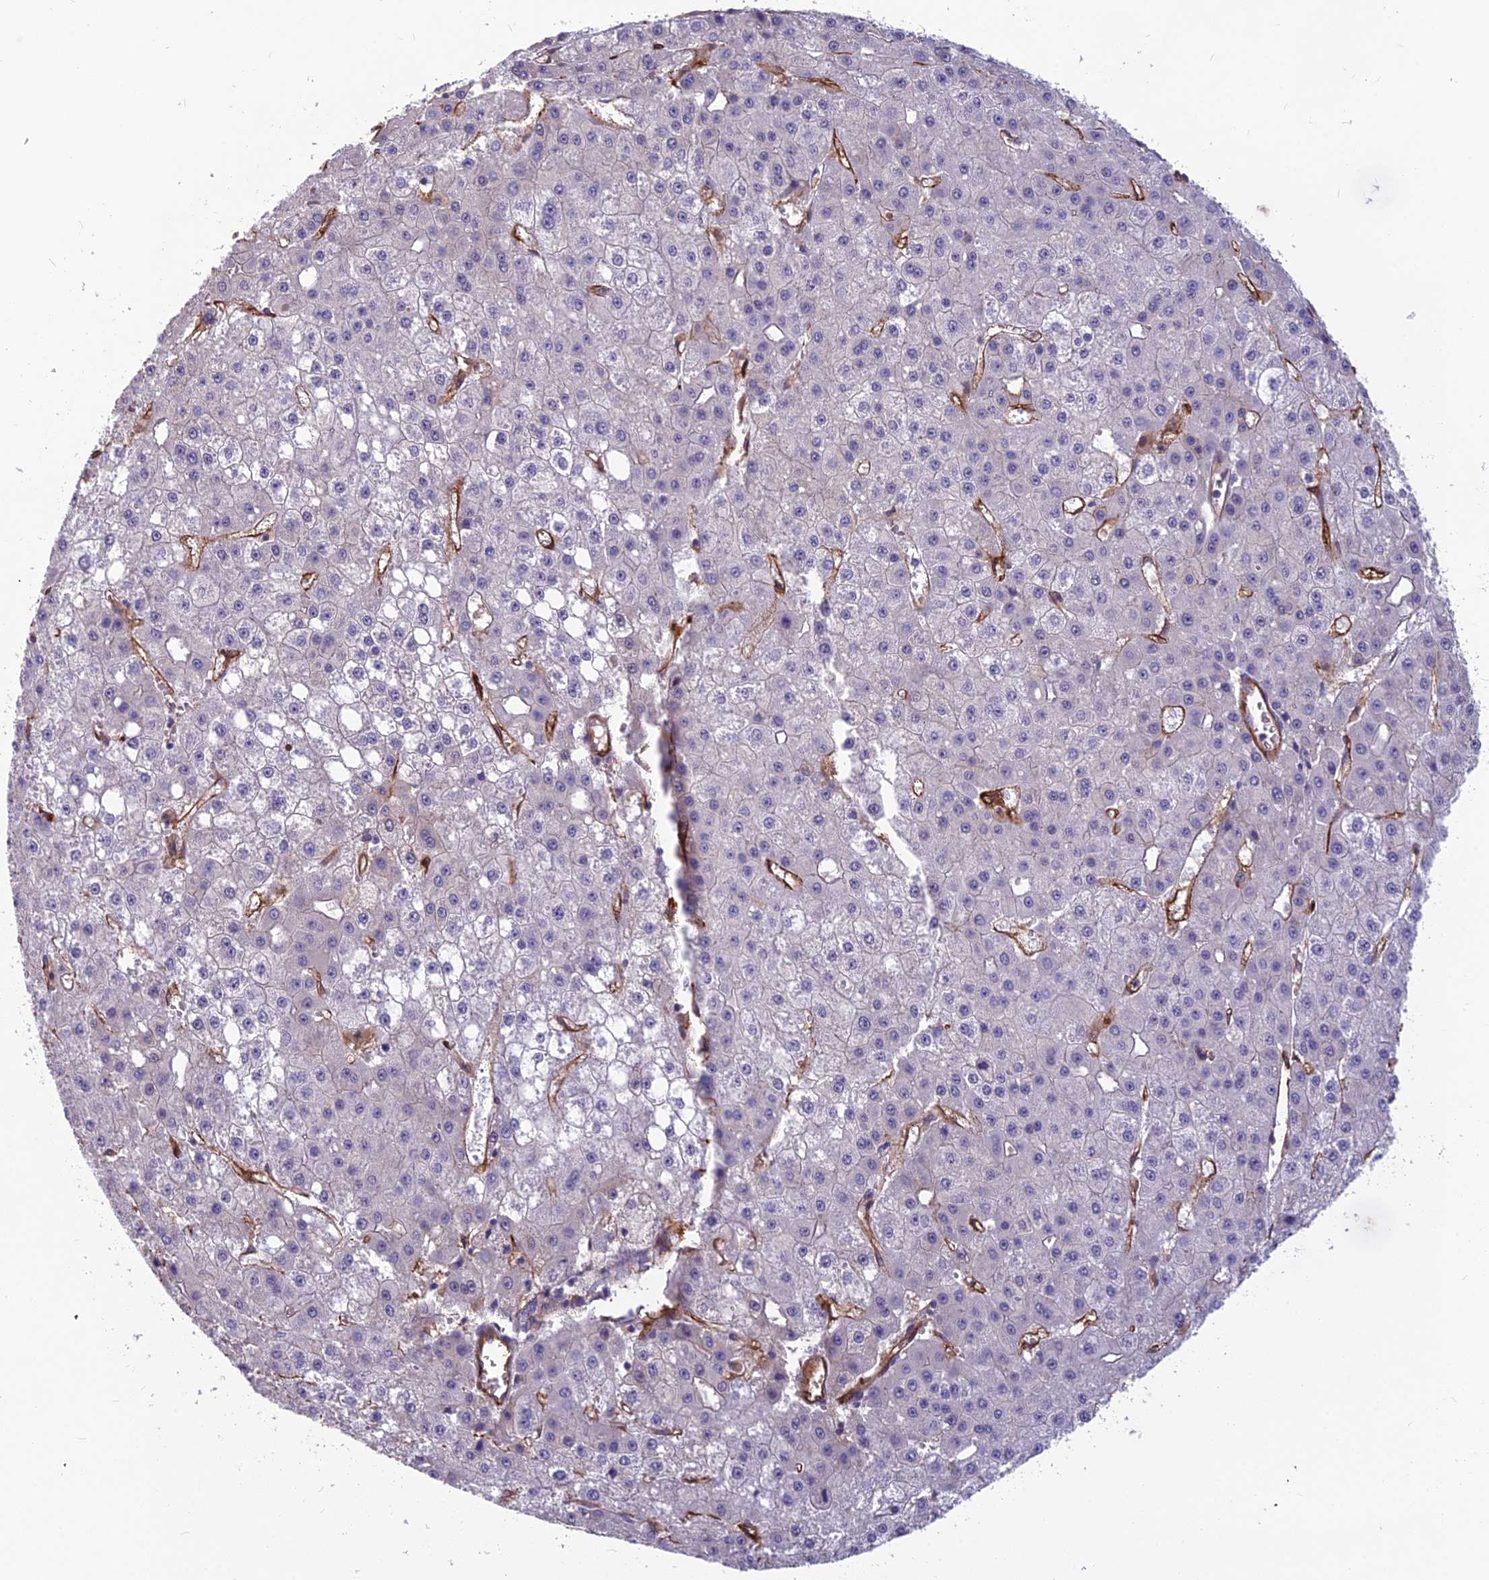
{"staining": {"intensity": "negative", "quantity": "none", "location": "none"}, "tissue": "liver cancer", "cell_type": "Tumor cells", "image_type": "cancer", "snomed": [{"axis": "morphology", "description": "Carcinoma, Hepatocellular, NOS"}, {"axis": "topography", "description": "Liver"}], "caption": "This is an immunohistochemistry (IHC) histopathology image of liver hepatocellular carcinoma. There is no positivity in tumor cells.", "gene": "TSPAN15", "patient": {"sex": "male", "age": 47}}